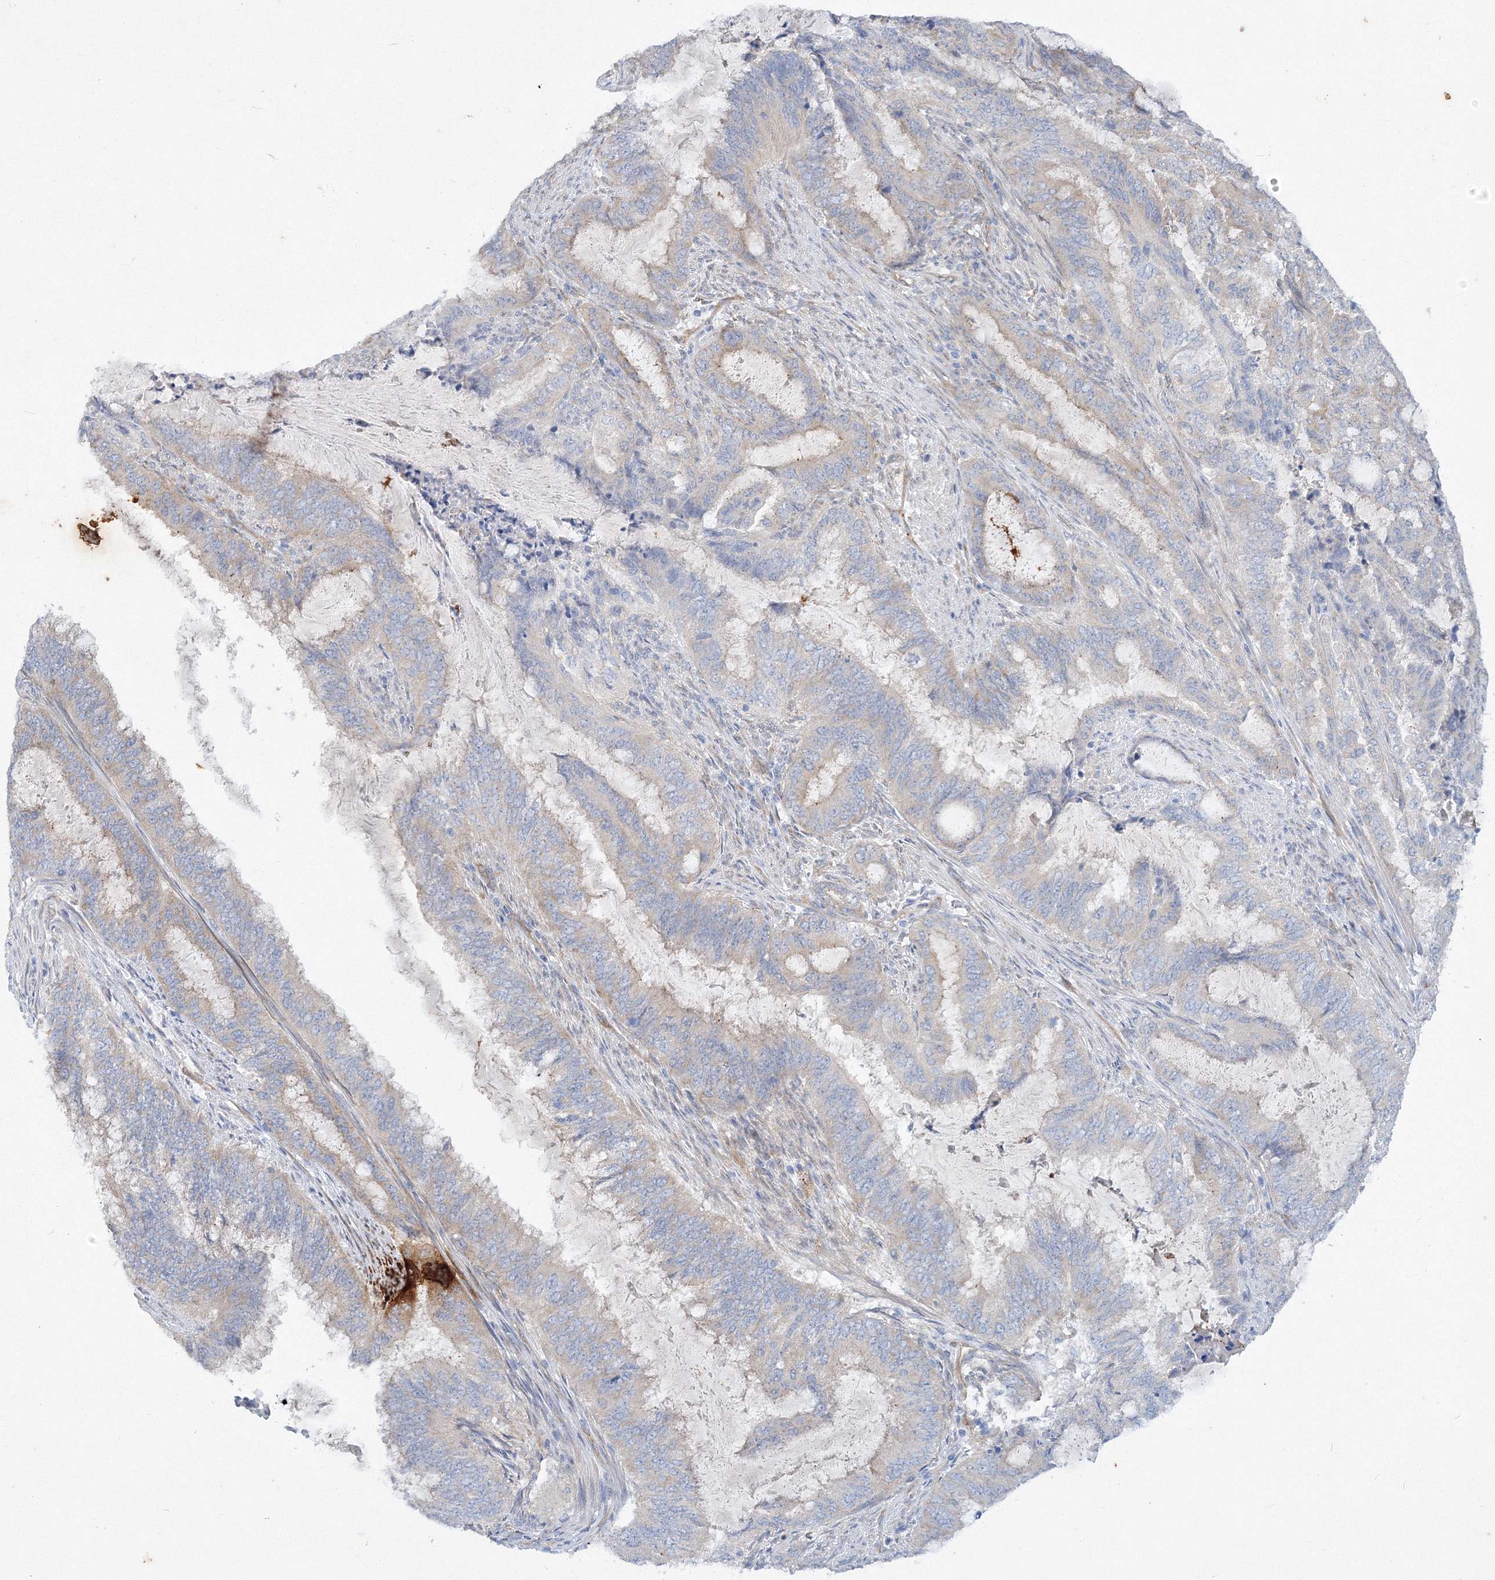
{"staining": {"intensity": "weak", "quantity": "<25%", "location": "cytoplasmic/membranous"}, "tissue": "endometrial cancer", "cell_type": "Tumor cells", "image_type": "cancer", "snomed": [{"axis": "morphology", "description": "Adenocarcinoma, NOS"}, {"axis": "topography", "description": "Endometrium"}], "caption": "Immunohistochemistry (IHC) image of neoplastic tissue: human adenocarcinoma (endometrial) stained with DAB (3,3'-diaminobenzidine) demonstrates no significant protein staining in tumor cells.", "gene": "TANC1", "patient": {"sex": "female", "age": 51}}